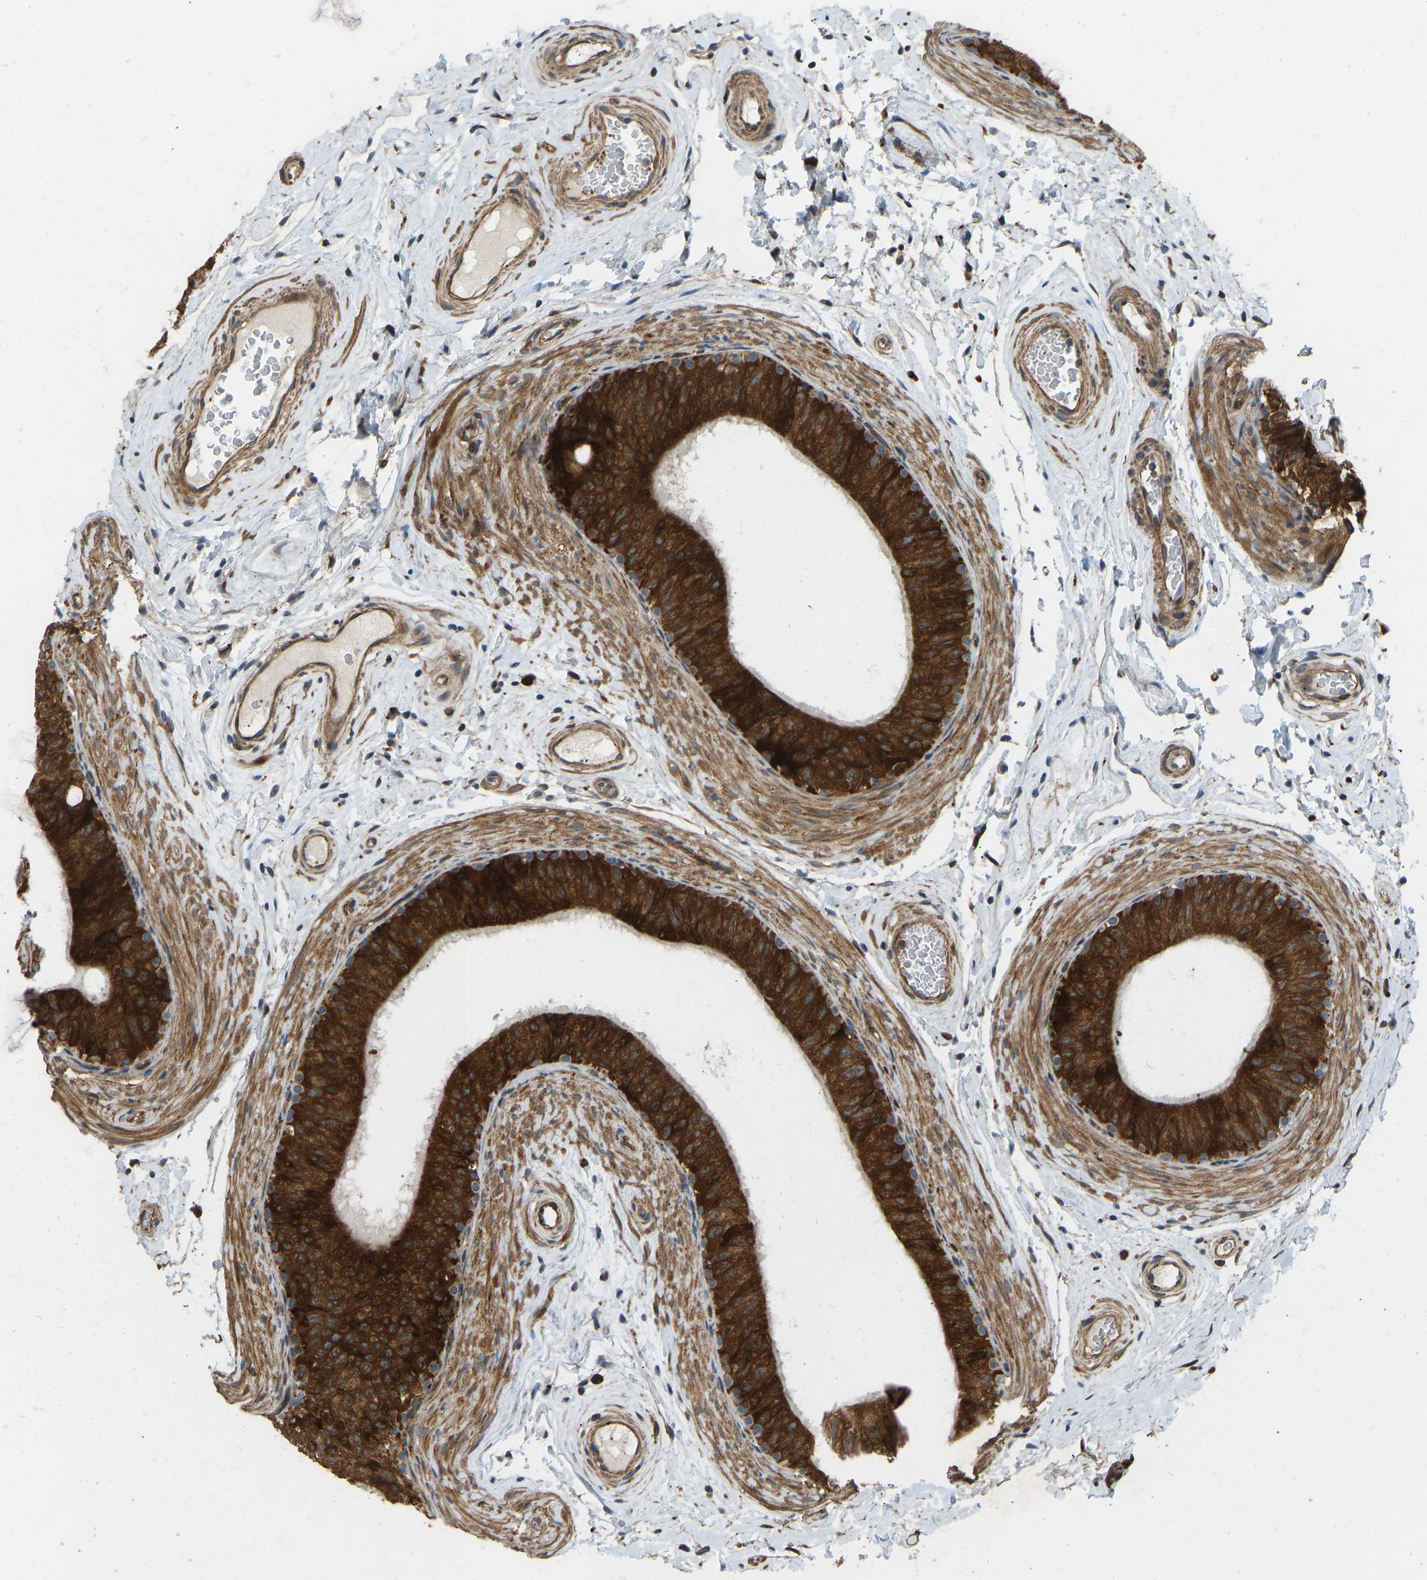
{"staining": {"intensity": "strong", "quantity": ">75%", "location": "cytoplasmic/membranous"}, "tissue": "epididymis", "cell_type": "Glandular cells", "image_type": "normal", "snomed": [{"axis": "morphology", "description": "Normal tissue, NOS"}, {"axis": "topography", "description": "Epididymis"}], "caption": "This histopathology image displays immunohistochemistry (IHC) staining of unremarkable human epididymis, with high strong cytoplasmic/membranous positivity in about >75% of glandular cells.", "gene": "OS9", "patient": {"sex": "male", "age": 34}}